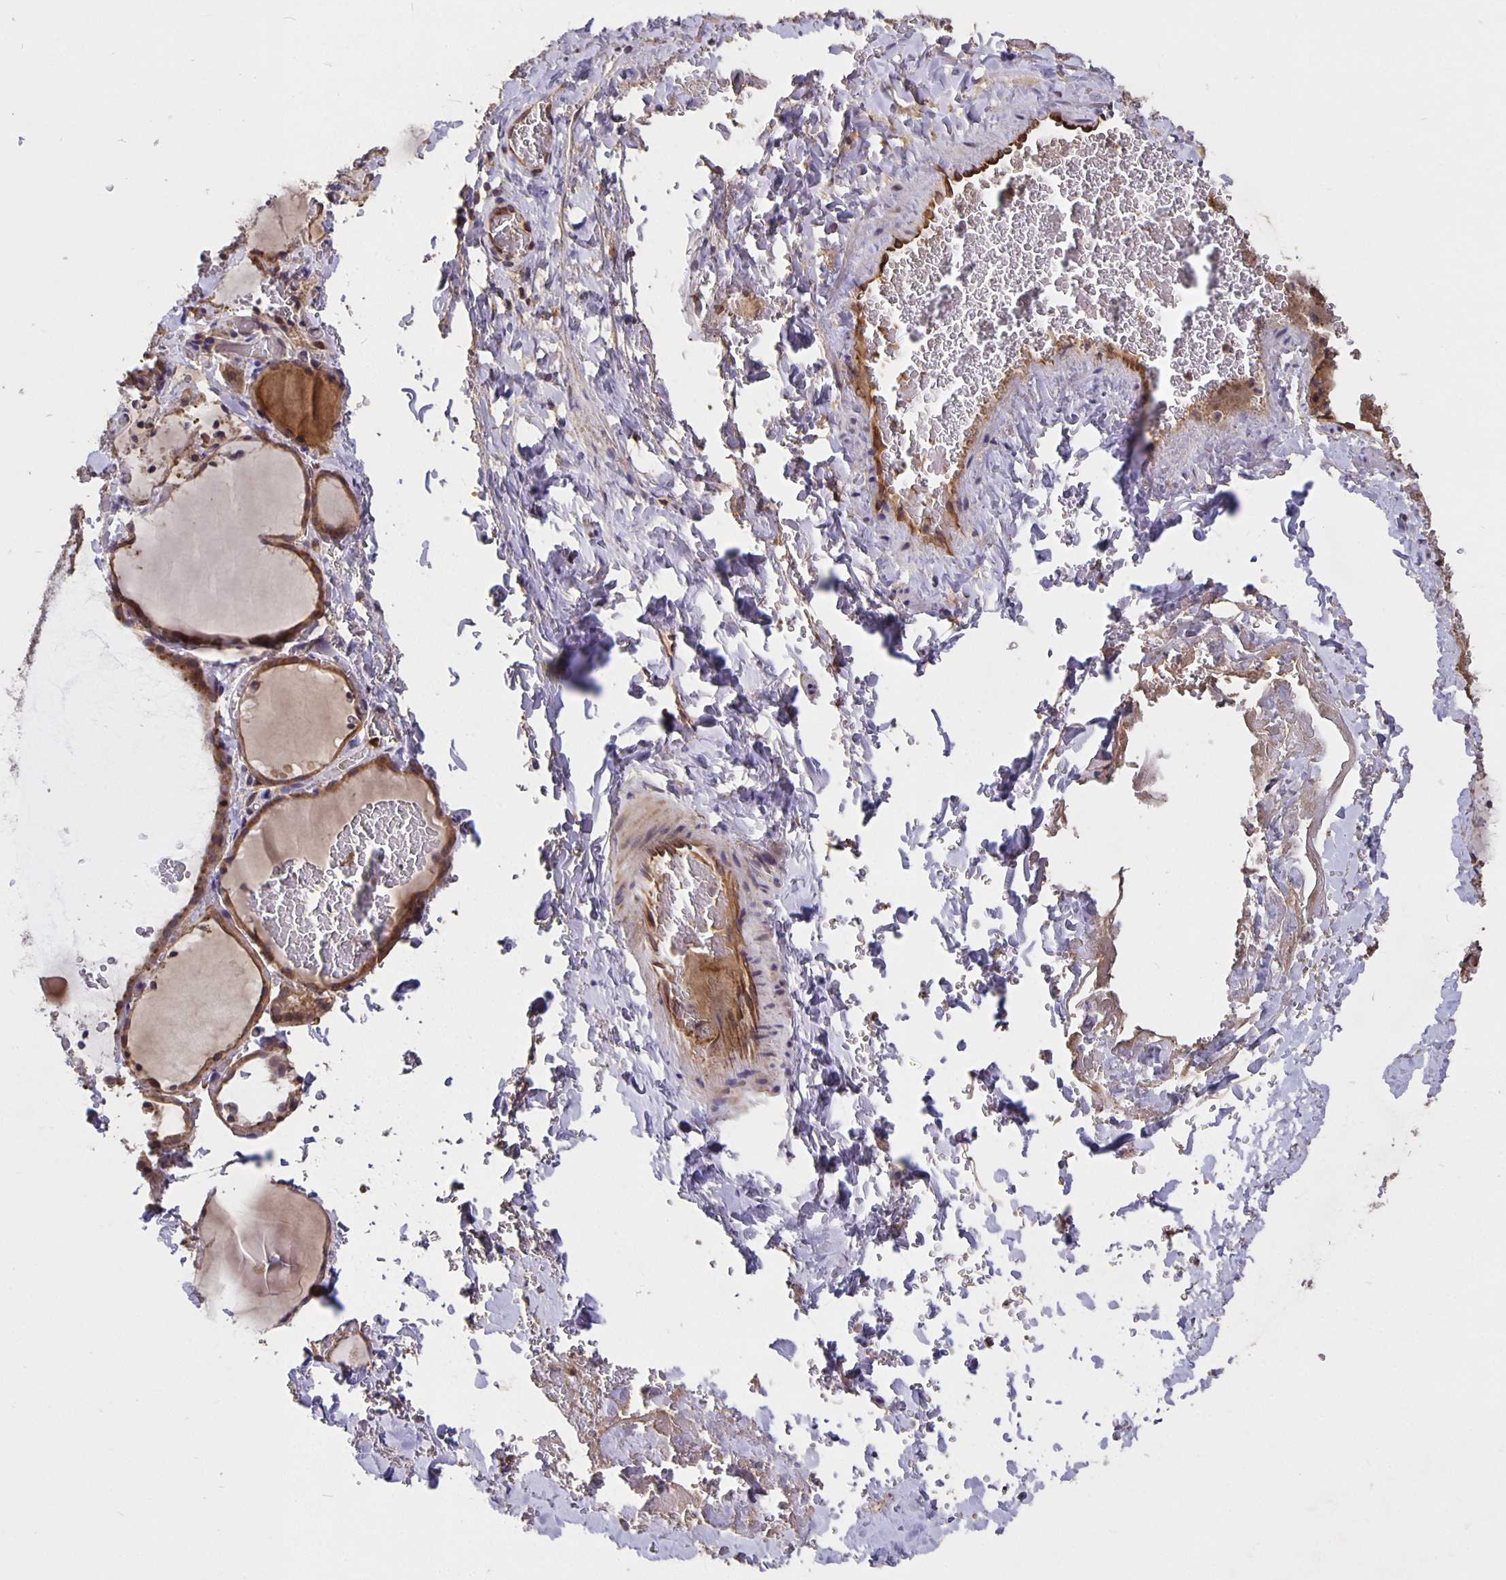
{"staining": {"intensity": "weak", "quantity": ">75%", "location": "cytoplasmic/membranous"}, "tissue": "thyroid gland", "cell_type": "Glandular cells", "image_type": "normal", "snomed": [{"axis": "morphology", "description": "Normal tissue, NOS"}, {"axis": "topography", "description": "Thyroid gland"}], "caption": "Benign thyroid gland displays weak cytoplasmic/membranous positivity in about >75% of glandular cells, visualized by immunohistochemistry. (DAB IHC, brown staining for protein, blue staining for nuclei).", "gene": "NOG", "patient": {"sex": "female", "age": 22}}